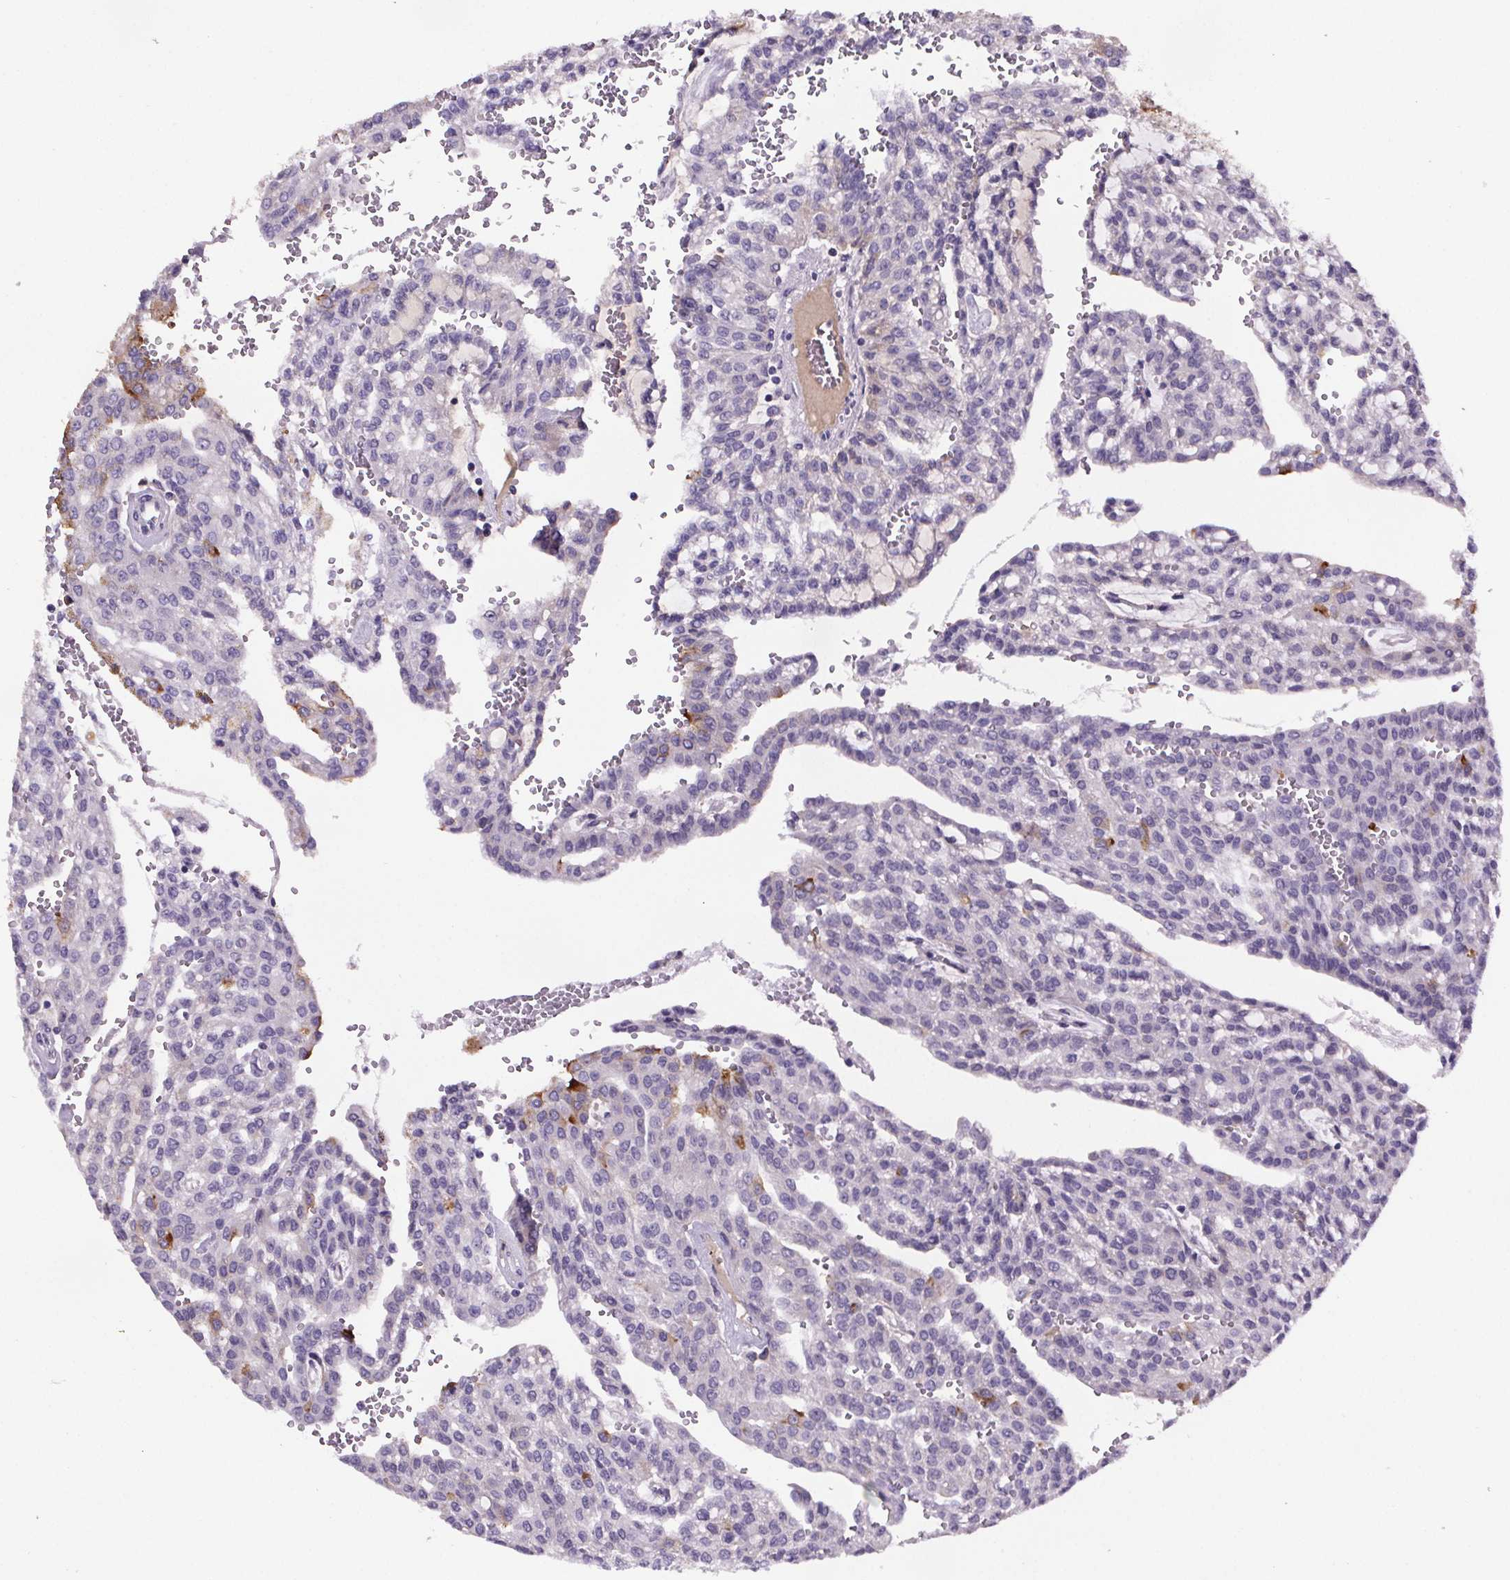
{"staining": {"intensity": "moderate", "quantity": "<25%", "location": "cytoplasmic/membranous"}, "tissue": "renal cancer", "cell_type": "Tumor cells", "image_type": "cancer", "snomed": [{"axis": "morphology", "description": "Adenocarcinoma, NOS"}, {"axis": "topography", "description": "Kidney"}], "caption": "DAB (3,3'-diaminobenzidine) immunohistochemical staining of human renal cancer exhibits moderate cytoplasmic/membranous protein staining in approximately <25% of tumor cells.", "gene": "CUBN", "patient": {"sex": "male", "age": 63}}